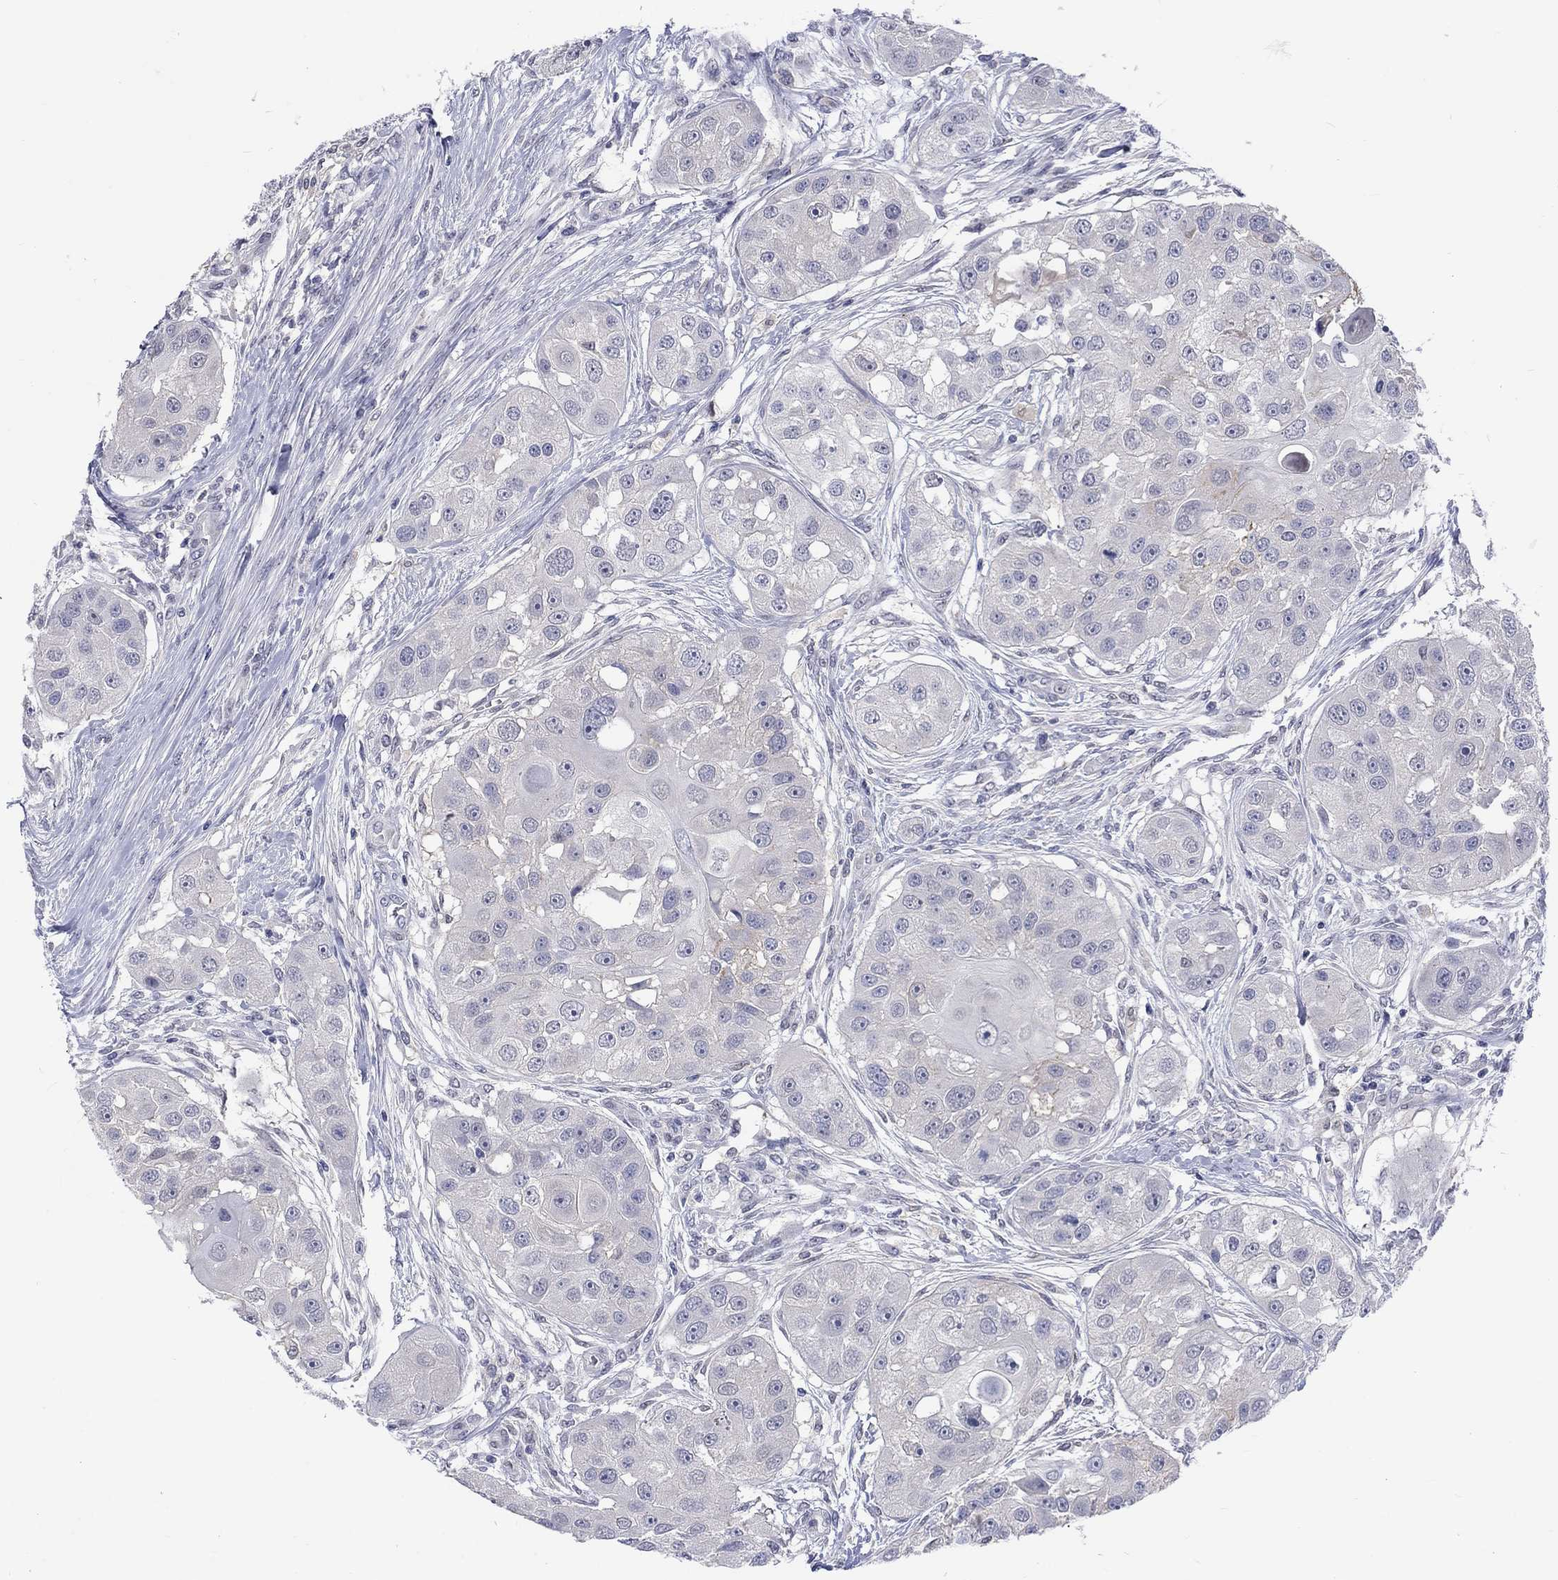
{"staining": {"intensity": "negative", "quantity": "none", "location": "none"}, "tissue": "head and neck cancer", "cell_type": "Tumor cells", "image_type": "cancer", "snomed": [{"axis": "morphology", "description": "Normal tissue, NOS"}, {"axis": "morphology", "description": "Squamous cell carcinoma, NOS"}, {"axis": "topography", "description": "Skeletal muscle"}, {"axis": "topography", "description": "Head-Neck"}], "caption": "Immunohistochemical staining of human head and neck cancer displays no significant expression in tumor cells.", "gene": "EGFLAM", "patient": {"sex": "male", "age": 51}}